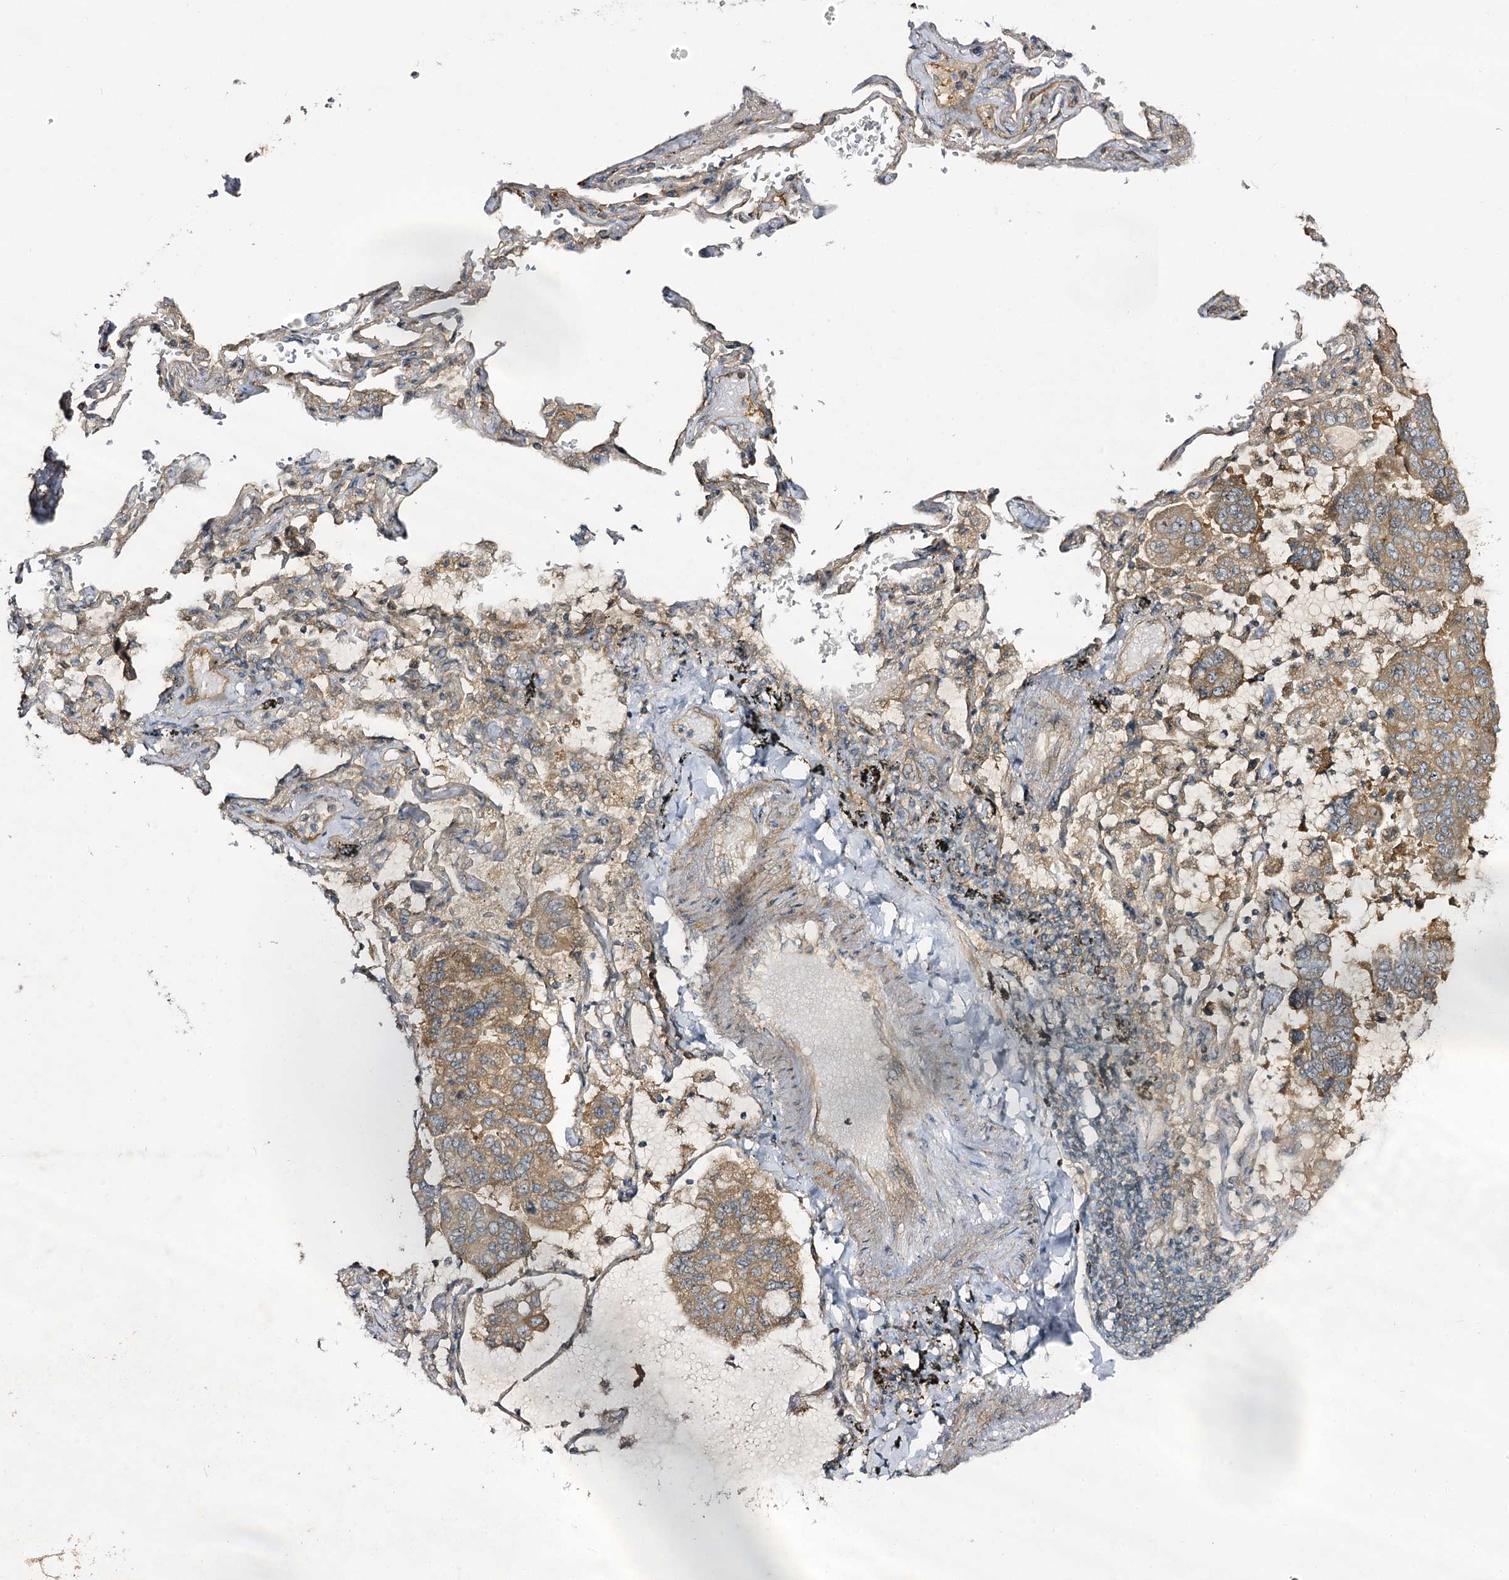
{"staining": {"intensity": "moderate", "quantity": ">75%", "location": "cytoplasmic/membranous"}, "tissue": "lung cancer", "cell_type": "Tumor cells", "image_type": "cancer", "snomed": [{"axis": "morphology", "description": "Adenocarcinoma, NOS"}, {"axis": "topography", "description": "Lung"}], "caption": "Tumor cells exhibit medium levels of moderate cytoplasmic/membranous staining in about >75% of cells in lung cancer (adenocarcinoma).", "gene": "C11orf80", "patient": {"sex": "male", "age": 64}}